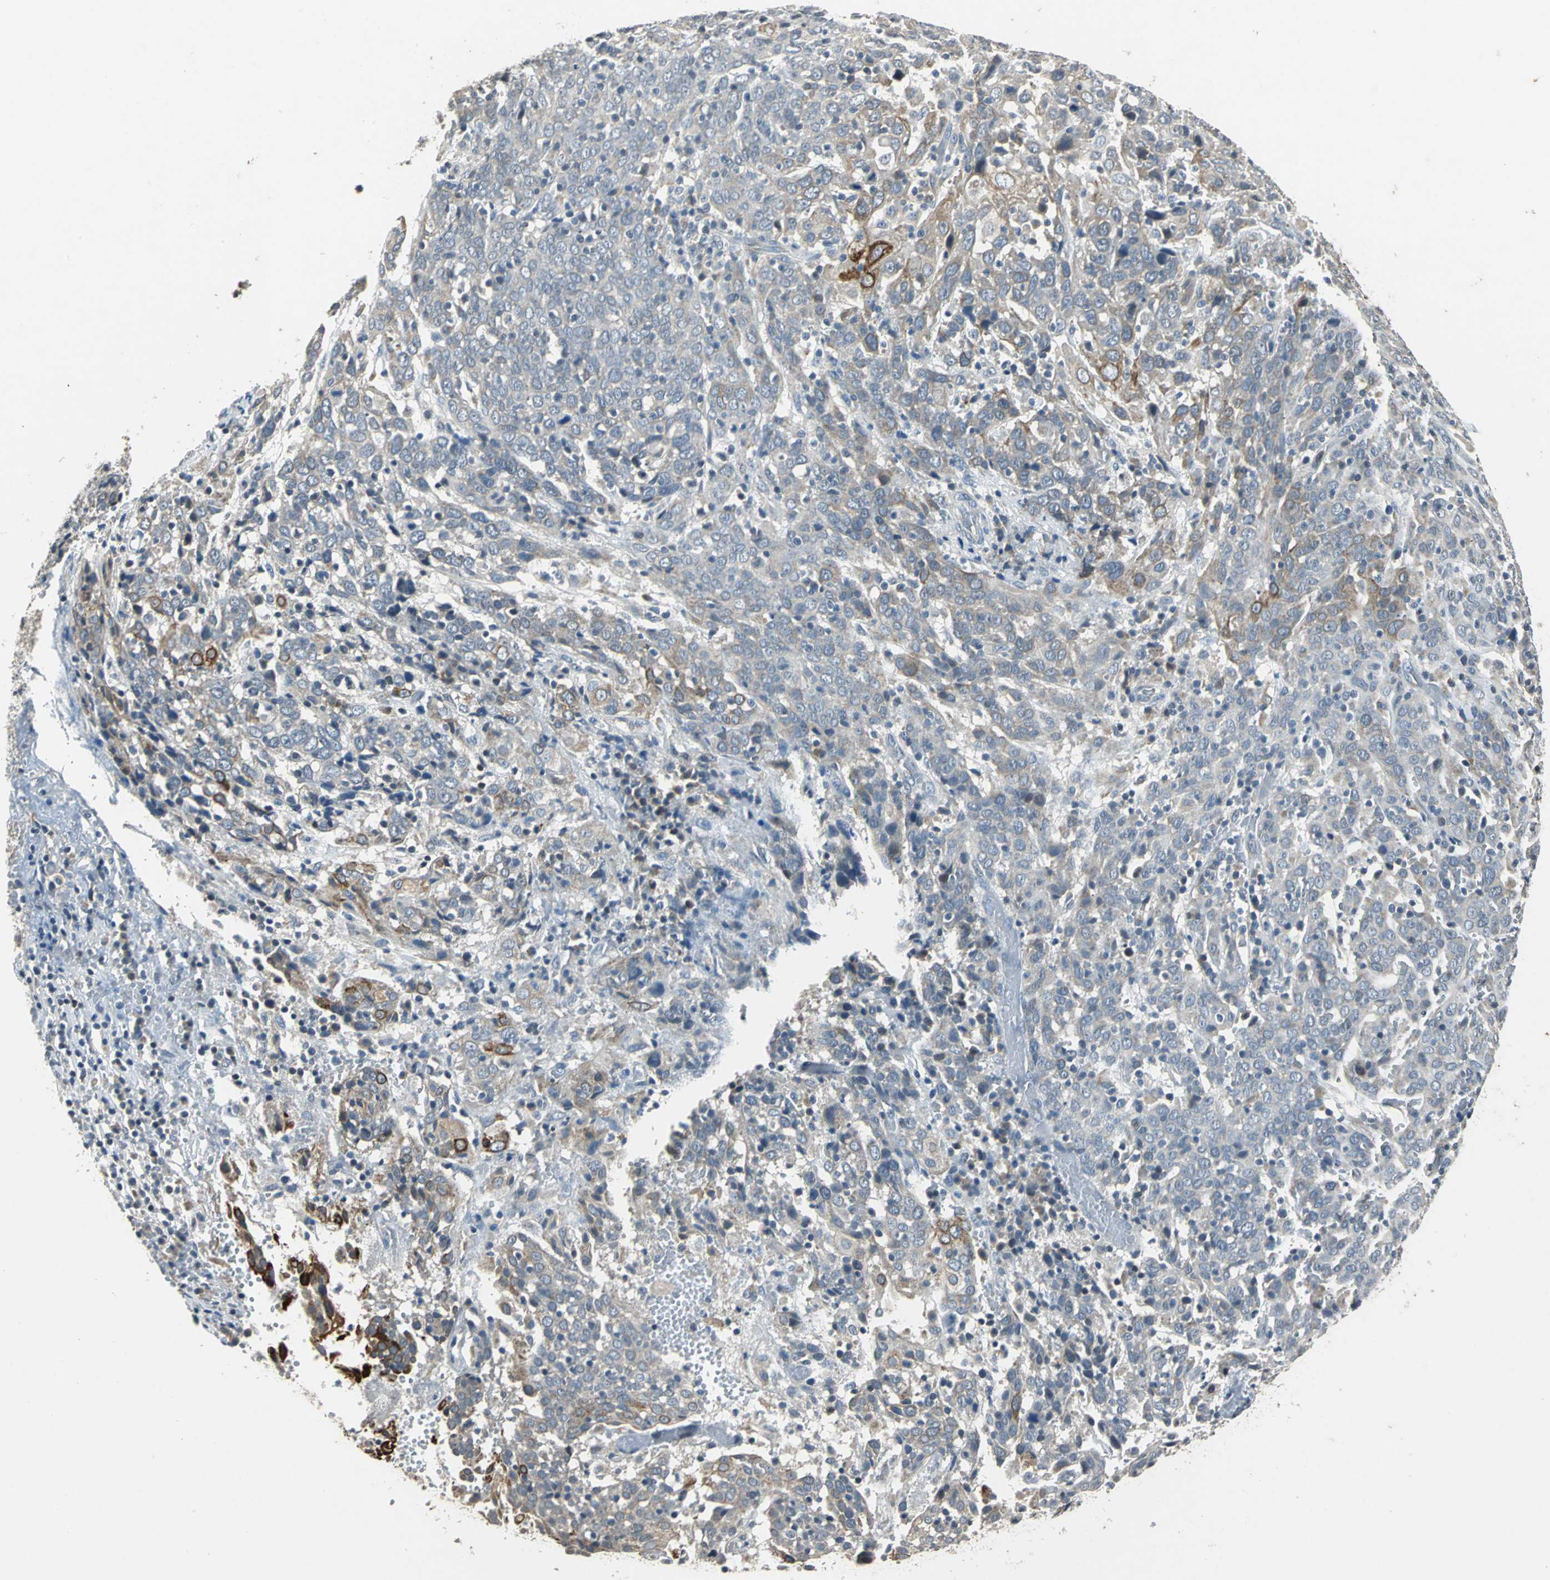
{"staining": {"intensity": "moderate", "quantity": "<25%", "location": "cytoplasmic/membranous"}, "tissue": "cervical cancer", "cell_type": "Tumor cells", "image_type": "cancer", "snomed": [{"axis": "morphology", "description": "Normal tissue, NOS"}, {"axis": "morphology", "description": "Squamous cell carcinoma, NOS"}, {"axis": "topography", "description": "Cervix"}], "caption": "Immunohistochemistry micrograph of human cervical cancer stained for a protein (brown), which demonstrates low levels of moderate cytoplasmic/membranous positivity in about <25% of tumor cells.", "gene": "JADE3", "patient": {"sex": "female", "age": 67}}